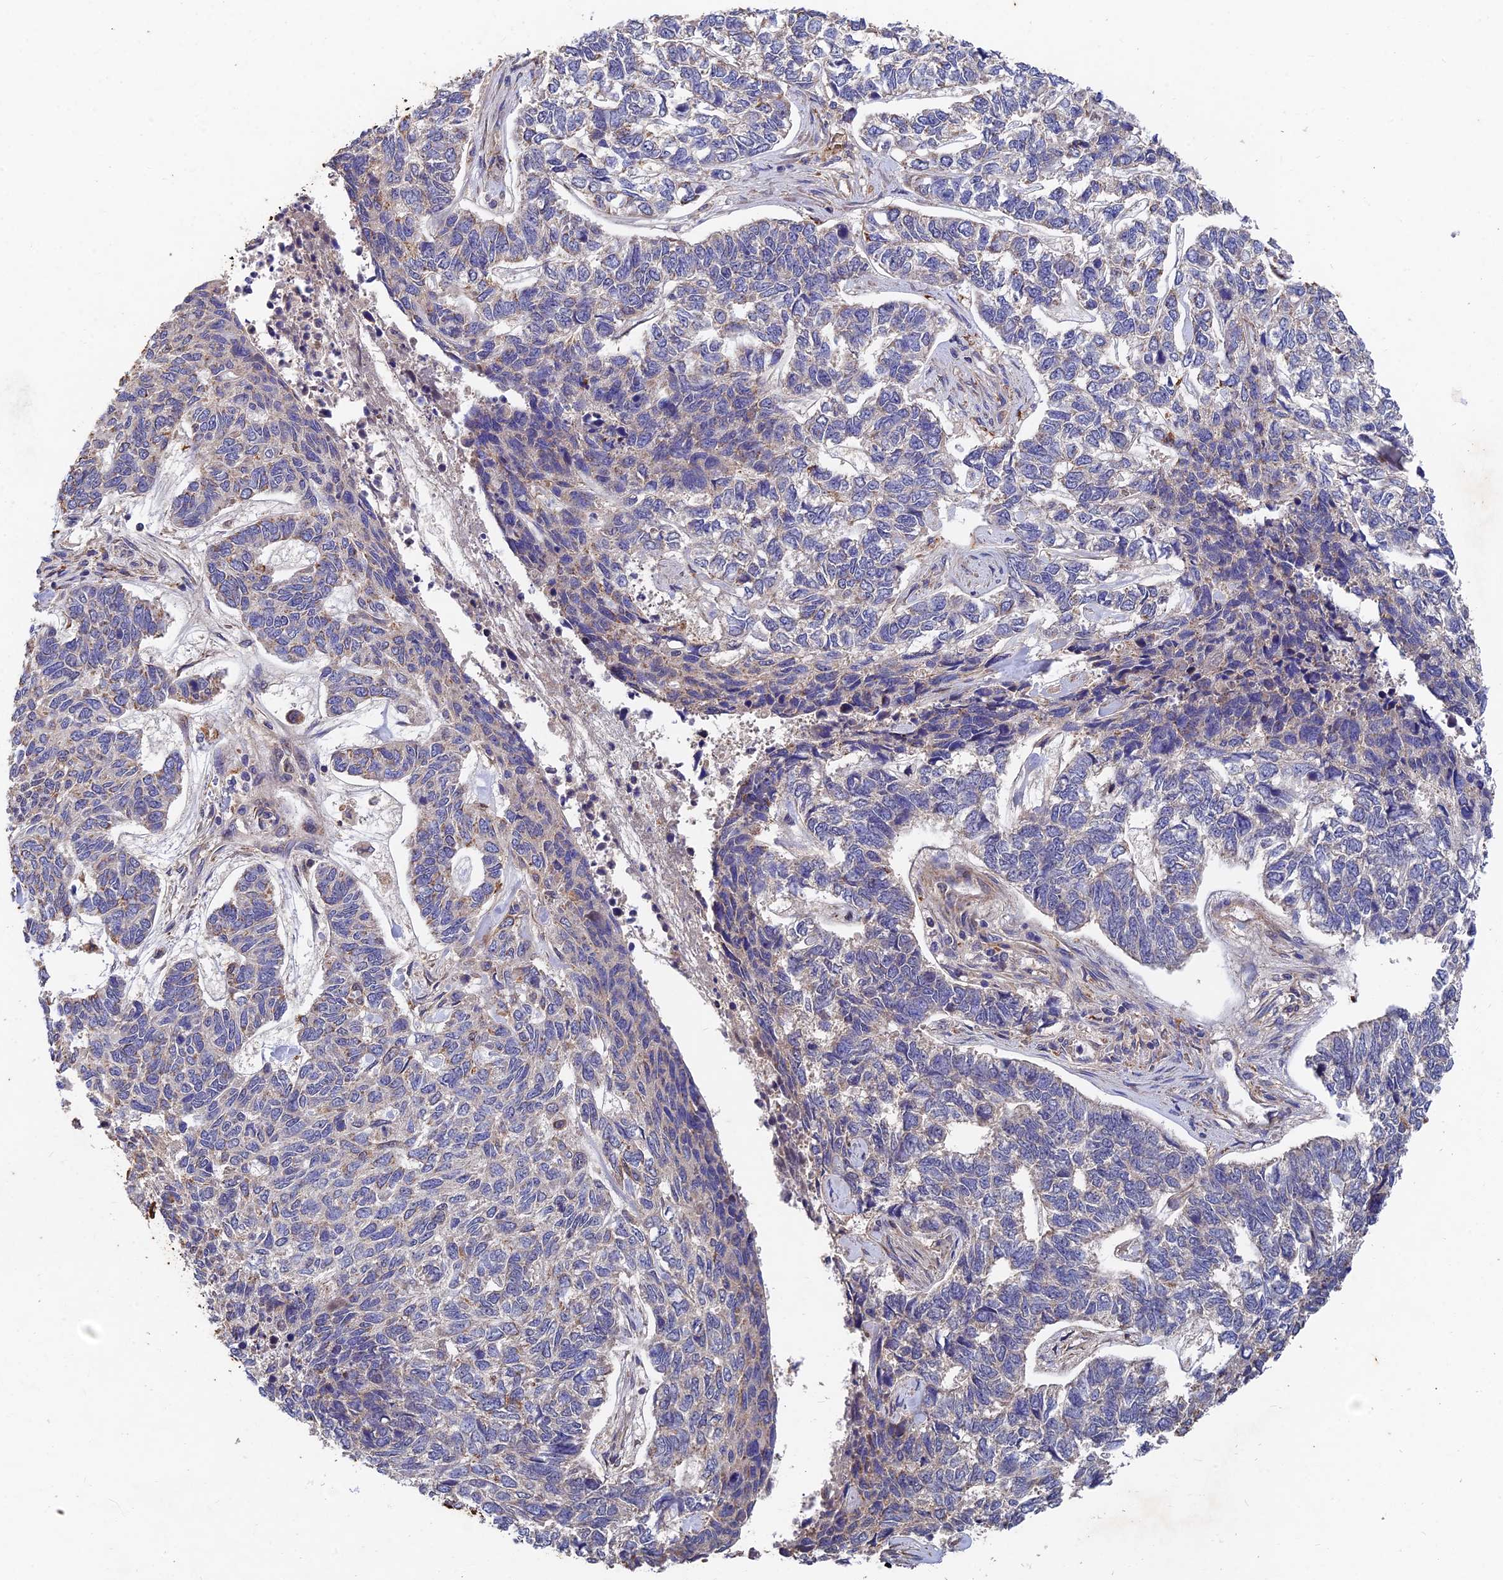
{"staining": {"intensity": "negative", "quantity": "none", "location": "none"}, "tissue": "skin cancer", "cell_type": "Tumor cells", "image_type": "cancer", "snomed": [{"axis": "morphology", "description": "Basal cell carcinoma"}, {"axis": "topography", "description": "Skin"}], "caption": "A high-resolution image shows immunohistochemistry (IHC) staining of skin cancer, which reveals no significant positivity in tumor cells.", "gene": "SLC38A11", "patient": {"sex": "female", "age": 65}}